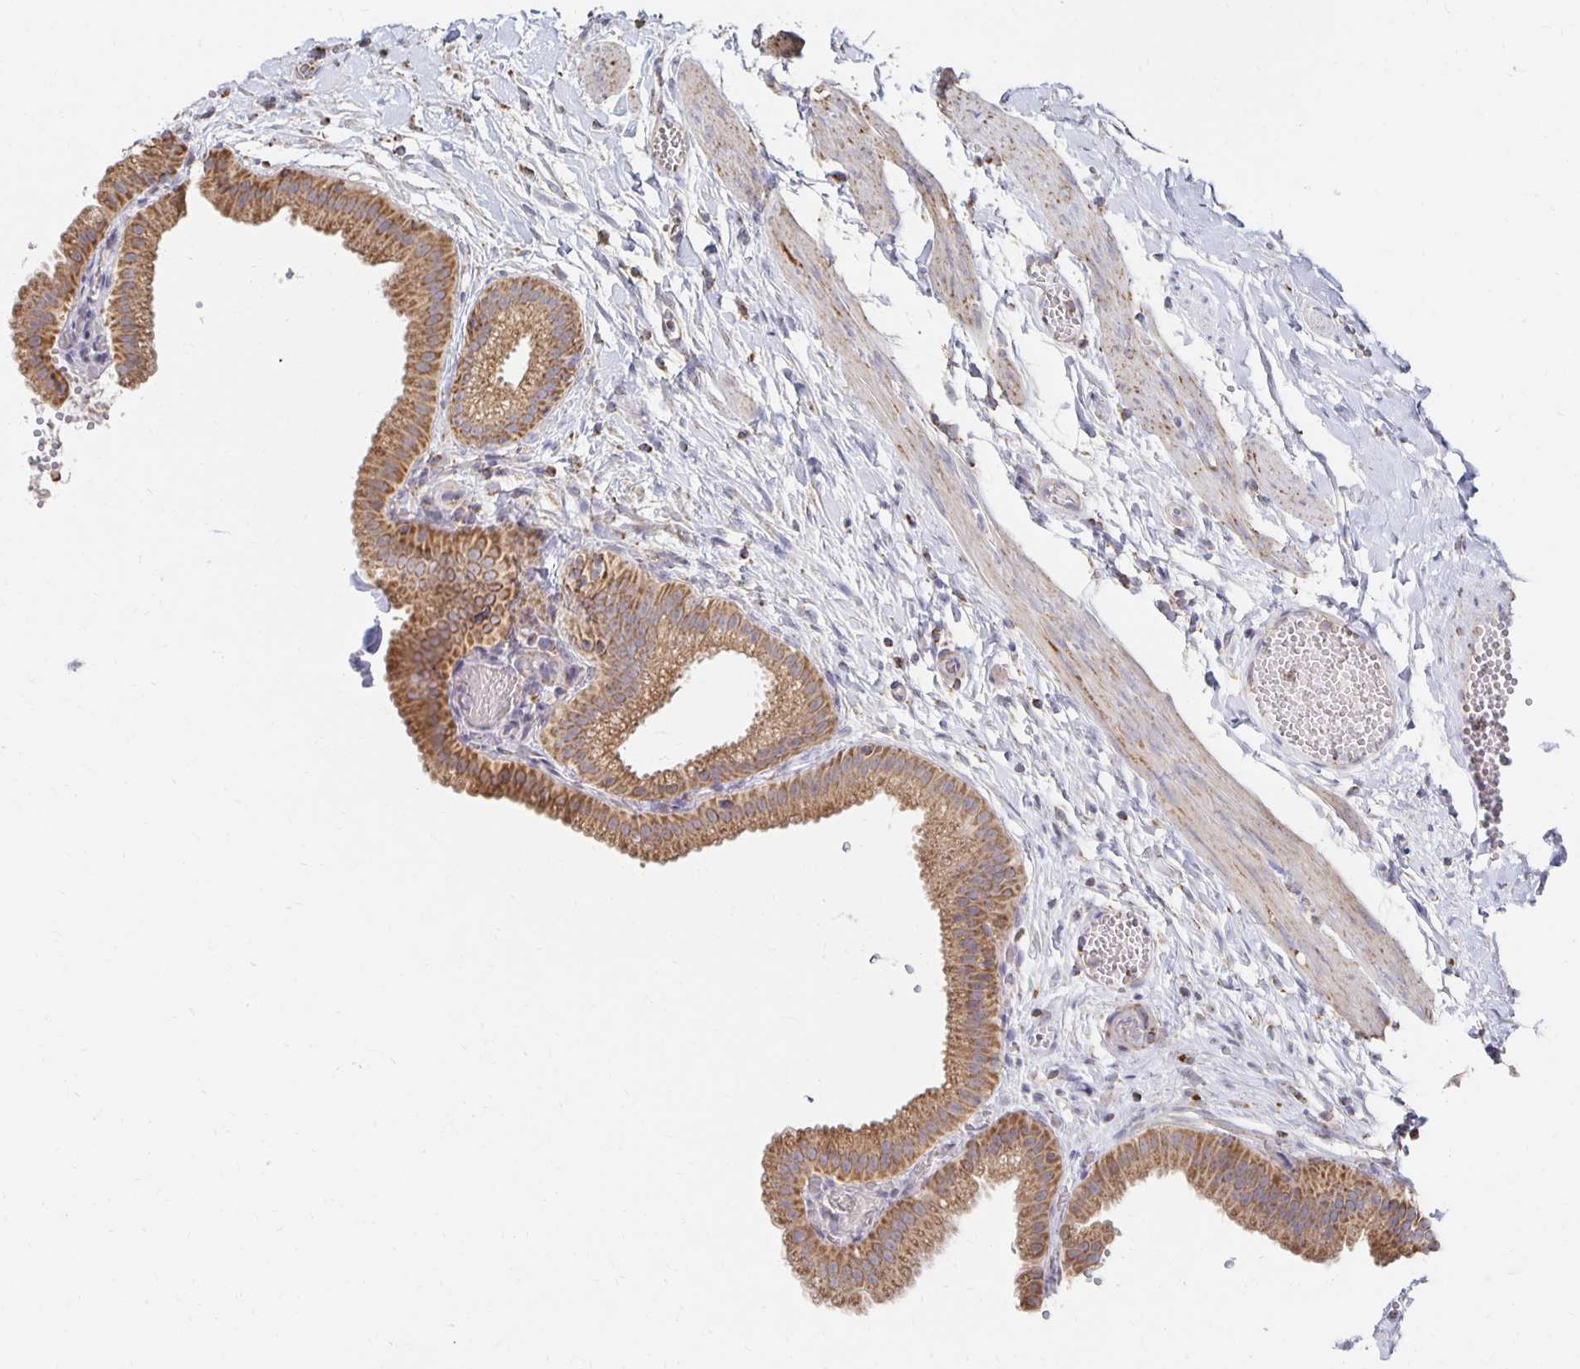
{"staining": {"intensity": "moderate", "quantity": ">75%", "location": "cytoplasmic/membranous"}, "tissue": "gallbladder", "cell_type": "Glandular cells", "image_type": "normal", "snomed": [{"axis": "morphology", "description": "Normal tissue, NOS"}, {"axis": "topography", "description": "Gallbladder"}], "caption": "Glandular cells display medium levels of moderate cytoplasmic/membranous positivity in approximately >75% of cells in unremarkable gallbladder.", "gene": "NKX2", "patient": {"sex": "female", "age": 63}}